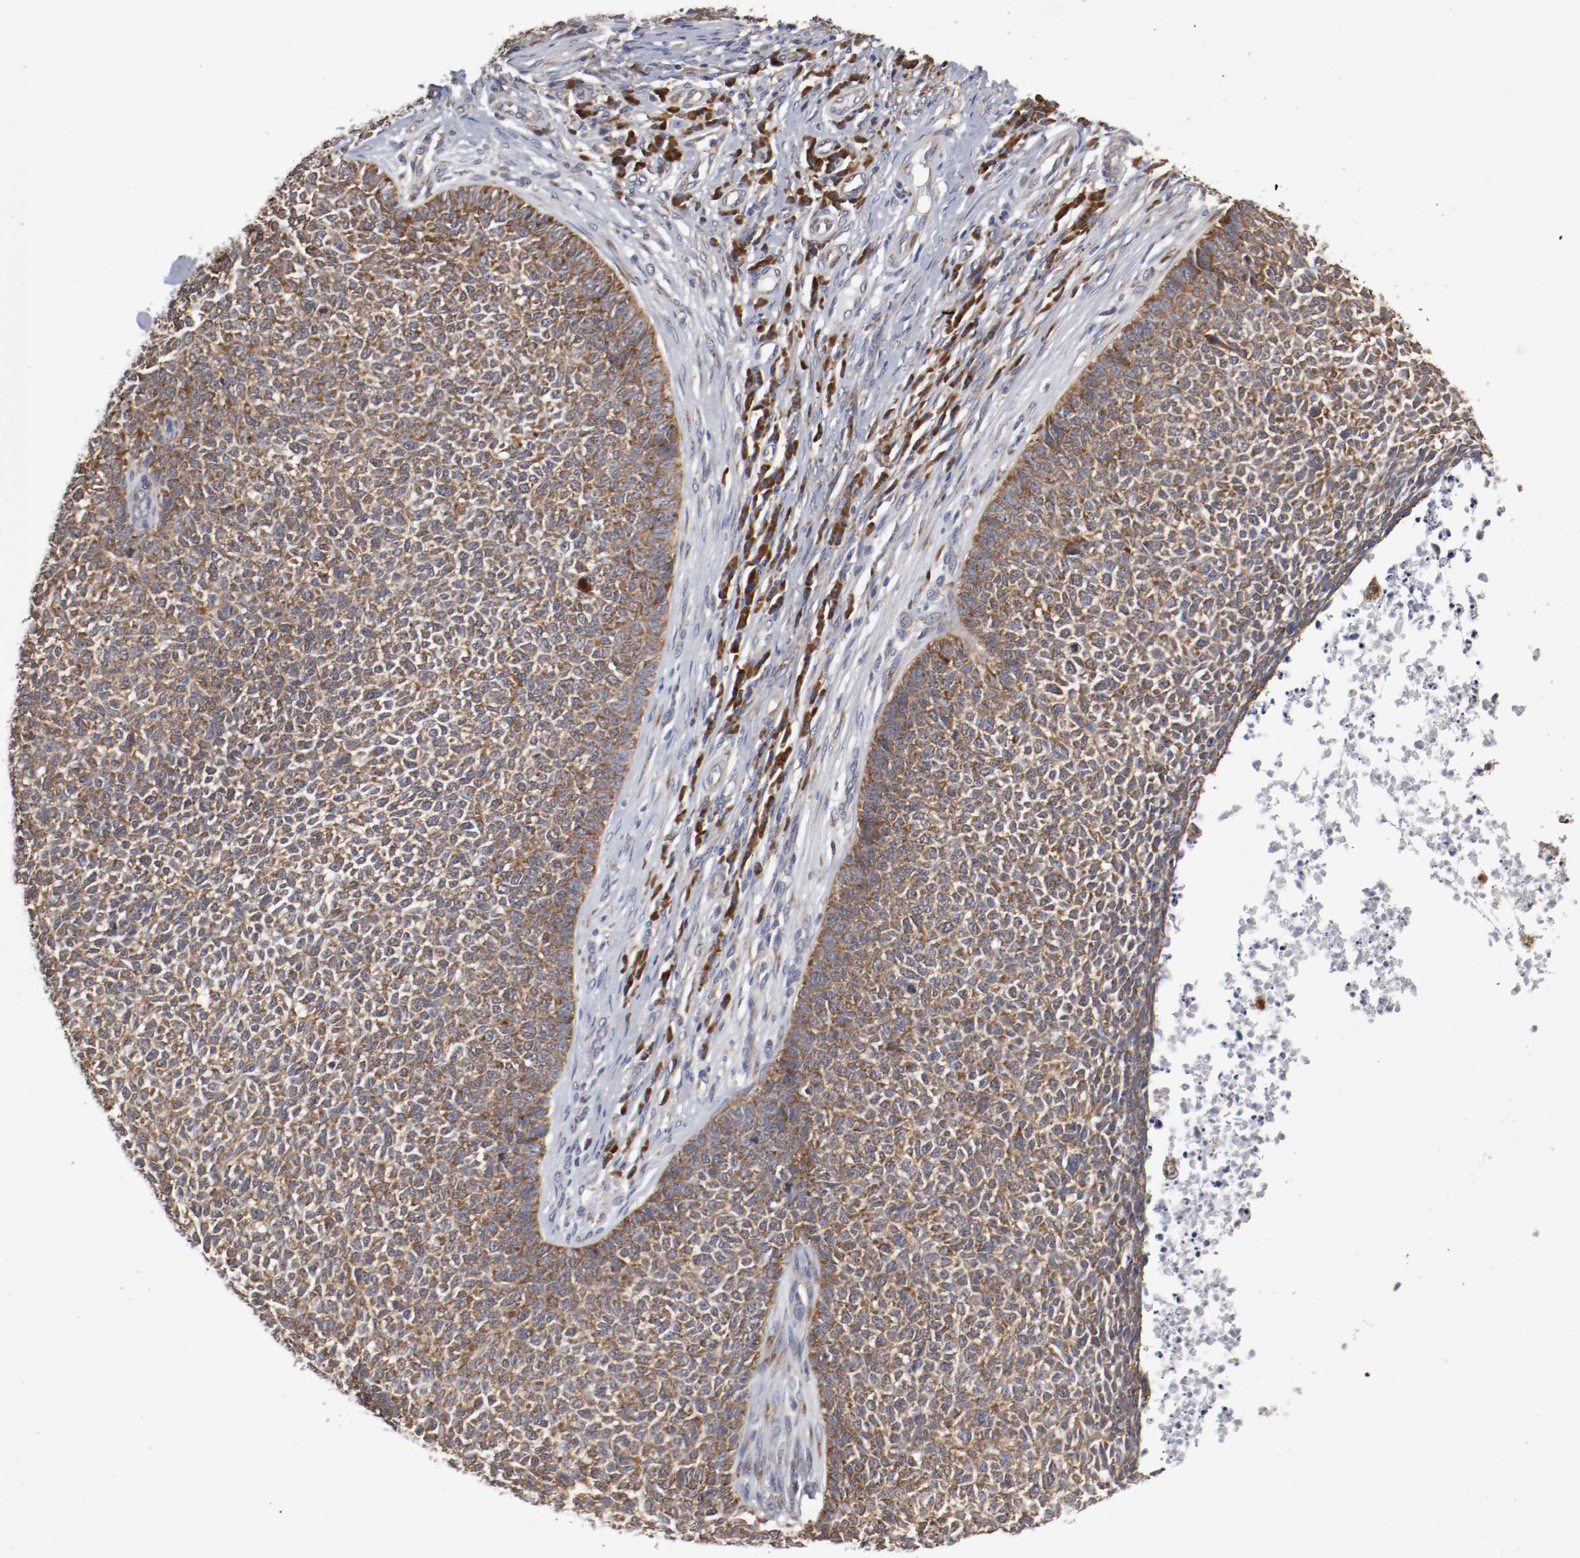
{"staining": {"intensity": "strong", "quantity": ">75%", "location": "cytoplasmic/membranous"}, "tissue": "skin cancer", "cell_type": "Tumor cells", "image_type": "cancer", "snomed": [{"axis": "morphology", "description": "Basal cell carcinoma"}, {"axis": "topography", "description": "Skin"}], "caption": "The histopathology image exhibits immunohistochemical staining of basal cell carcinoma (skin). There is strong cytoplasmic/membranous expression is appreciated in approximately >75% of tumor cells.", "gene": "FKBP3", "patient": {"sex": "female", "age": 84}}